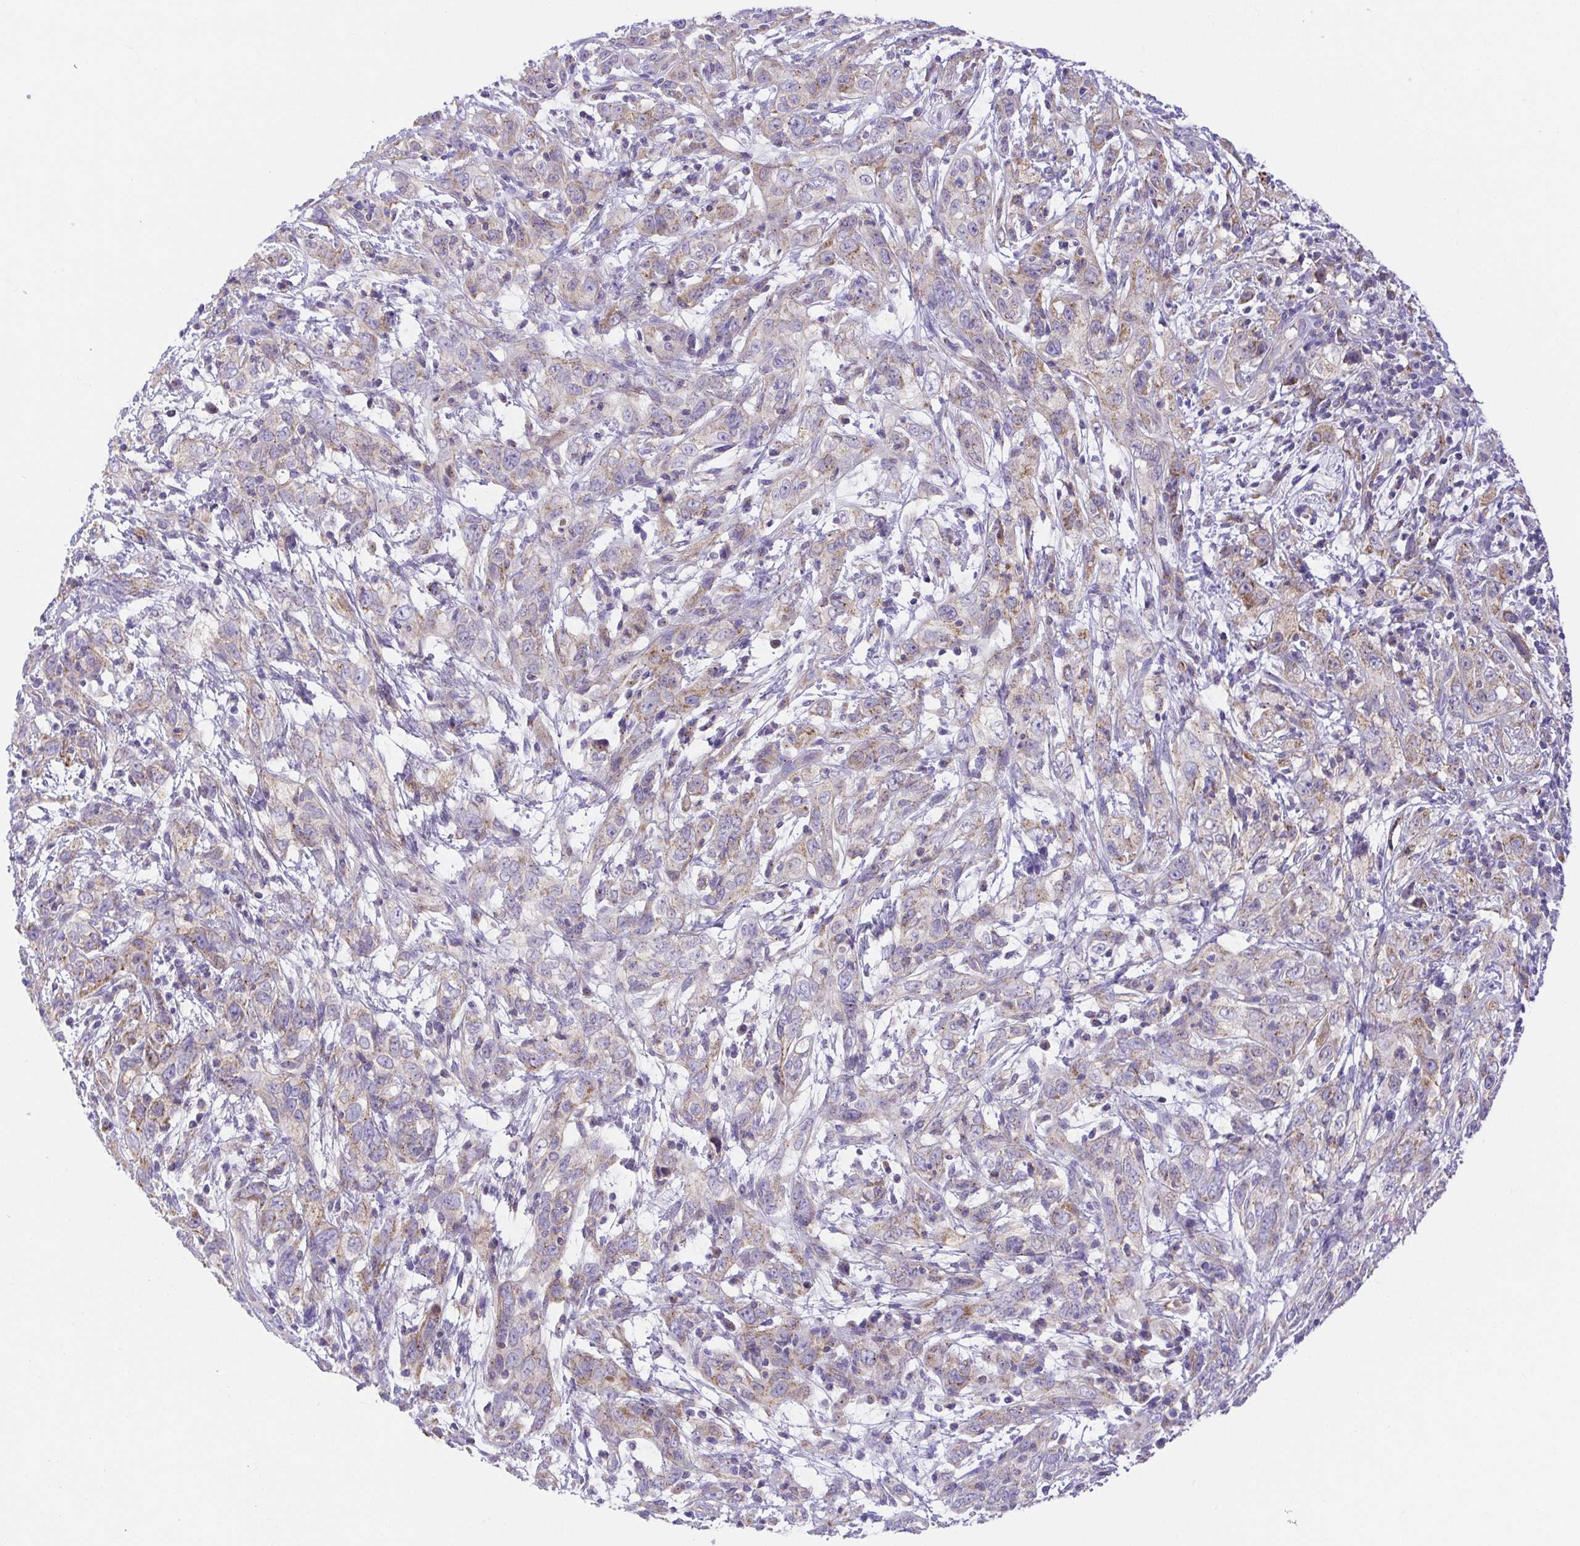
{"staining": {"intensity": "negative", "quantity": "none", "location": "none"}, "tissue": "cervical cancer", "cell_type": "Tumor cells", "image_type": "cancer", "snomed": [{"axis": "morphology", "description": "Adenocarcinoma, NOS"}, {"axis": "topography", "description": "Cervix"}], "caption": "IHC image of human cervical cancer stained for a protein (brown), which shows no staining in tumor cells.", "gene": "SLC13A1", "patient": {"sex": "female", "age": 40}}